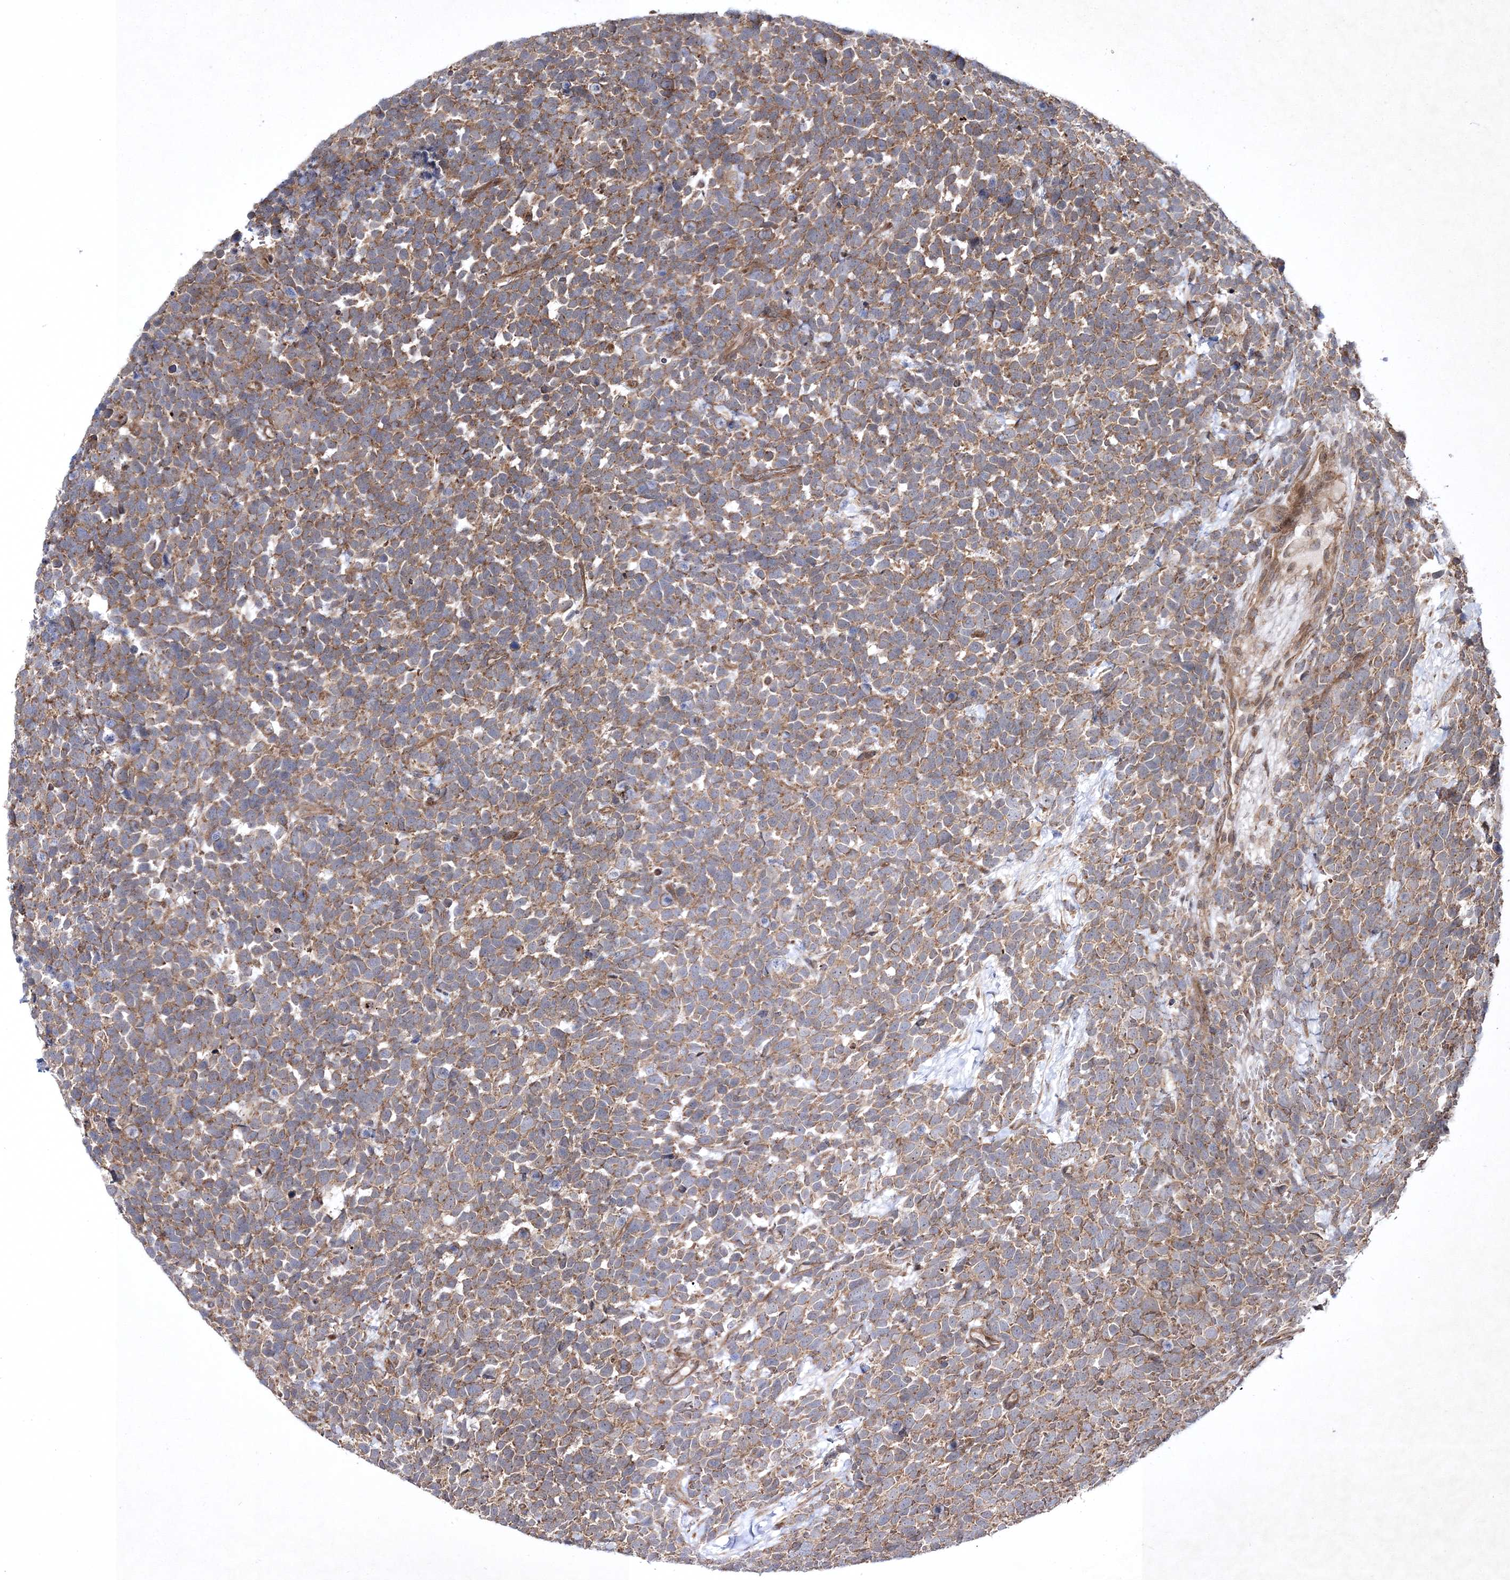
{"staining": {"intensity": "moderate", "quantity": ">75%", "location": "cytoplasmic/membranous"}, "tissue": "urothelial cancer", "cell_type": "Tumor cells", "image_type": "cancer", "snomed": [{"axis": "morphology", "description": "Urothelial carcinoma, High grade"}, {"axis": "topography", "description": "Urinary bladder"}], "caption": "A high-resolution histopathology image shows IHC staining of urothelial carcinoma (high-grade), which shows moderate cytoplasmic/membranous expression in approximately >75% of tumor cells. The protein is shown in brown color, while the nuclei are stained blue.", "gene": "SCRN3", "patient": {"sex": "female", "age": 82}}